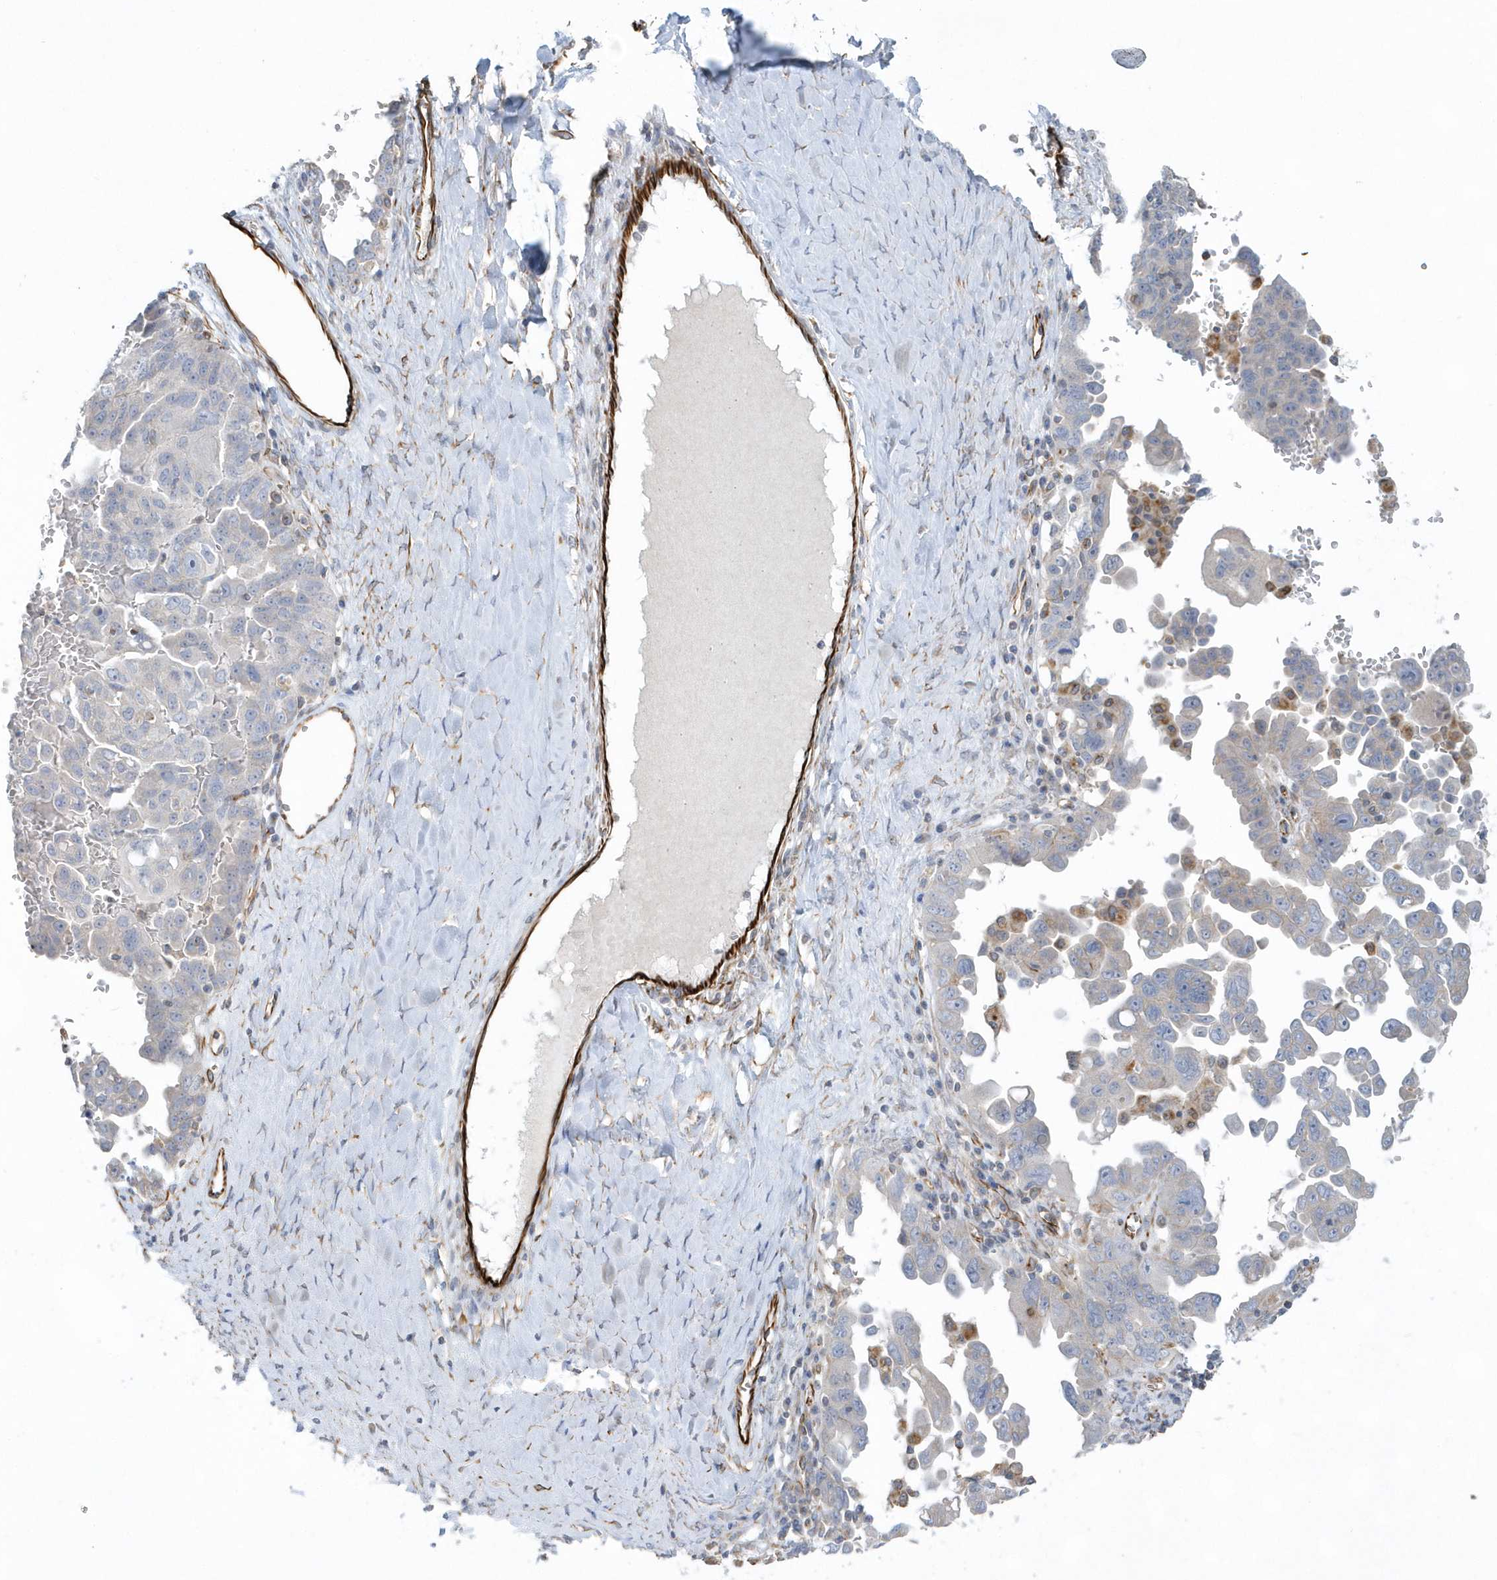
{"staining": {"intensity": "negative", "quantity": "none", "location": "none"}, "tissue": "ovarian cancer", "cell_type": "Tumor cells", "image_type": "cancer", "snomed": [{"axis": "morphology", "description": "Carcinoma, endometroid"}, {"axis": "topography", "description": "Ovary"}], "caption": "The micrograph displays no significant staining in tumor cells of ovarian endometroid carcinoma. (DAB IHC visualized using brightfield microscopy, high magnification).", "gene": "RAB17", "patient": {"sex": "female", "age": 62}}